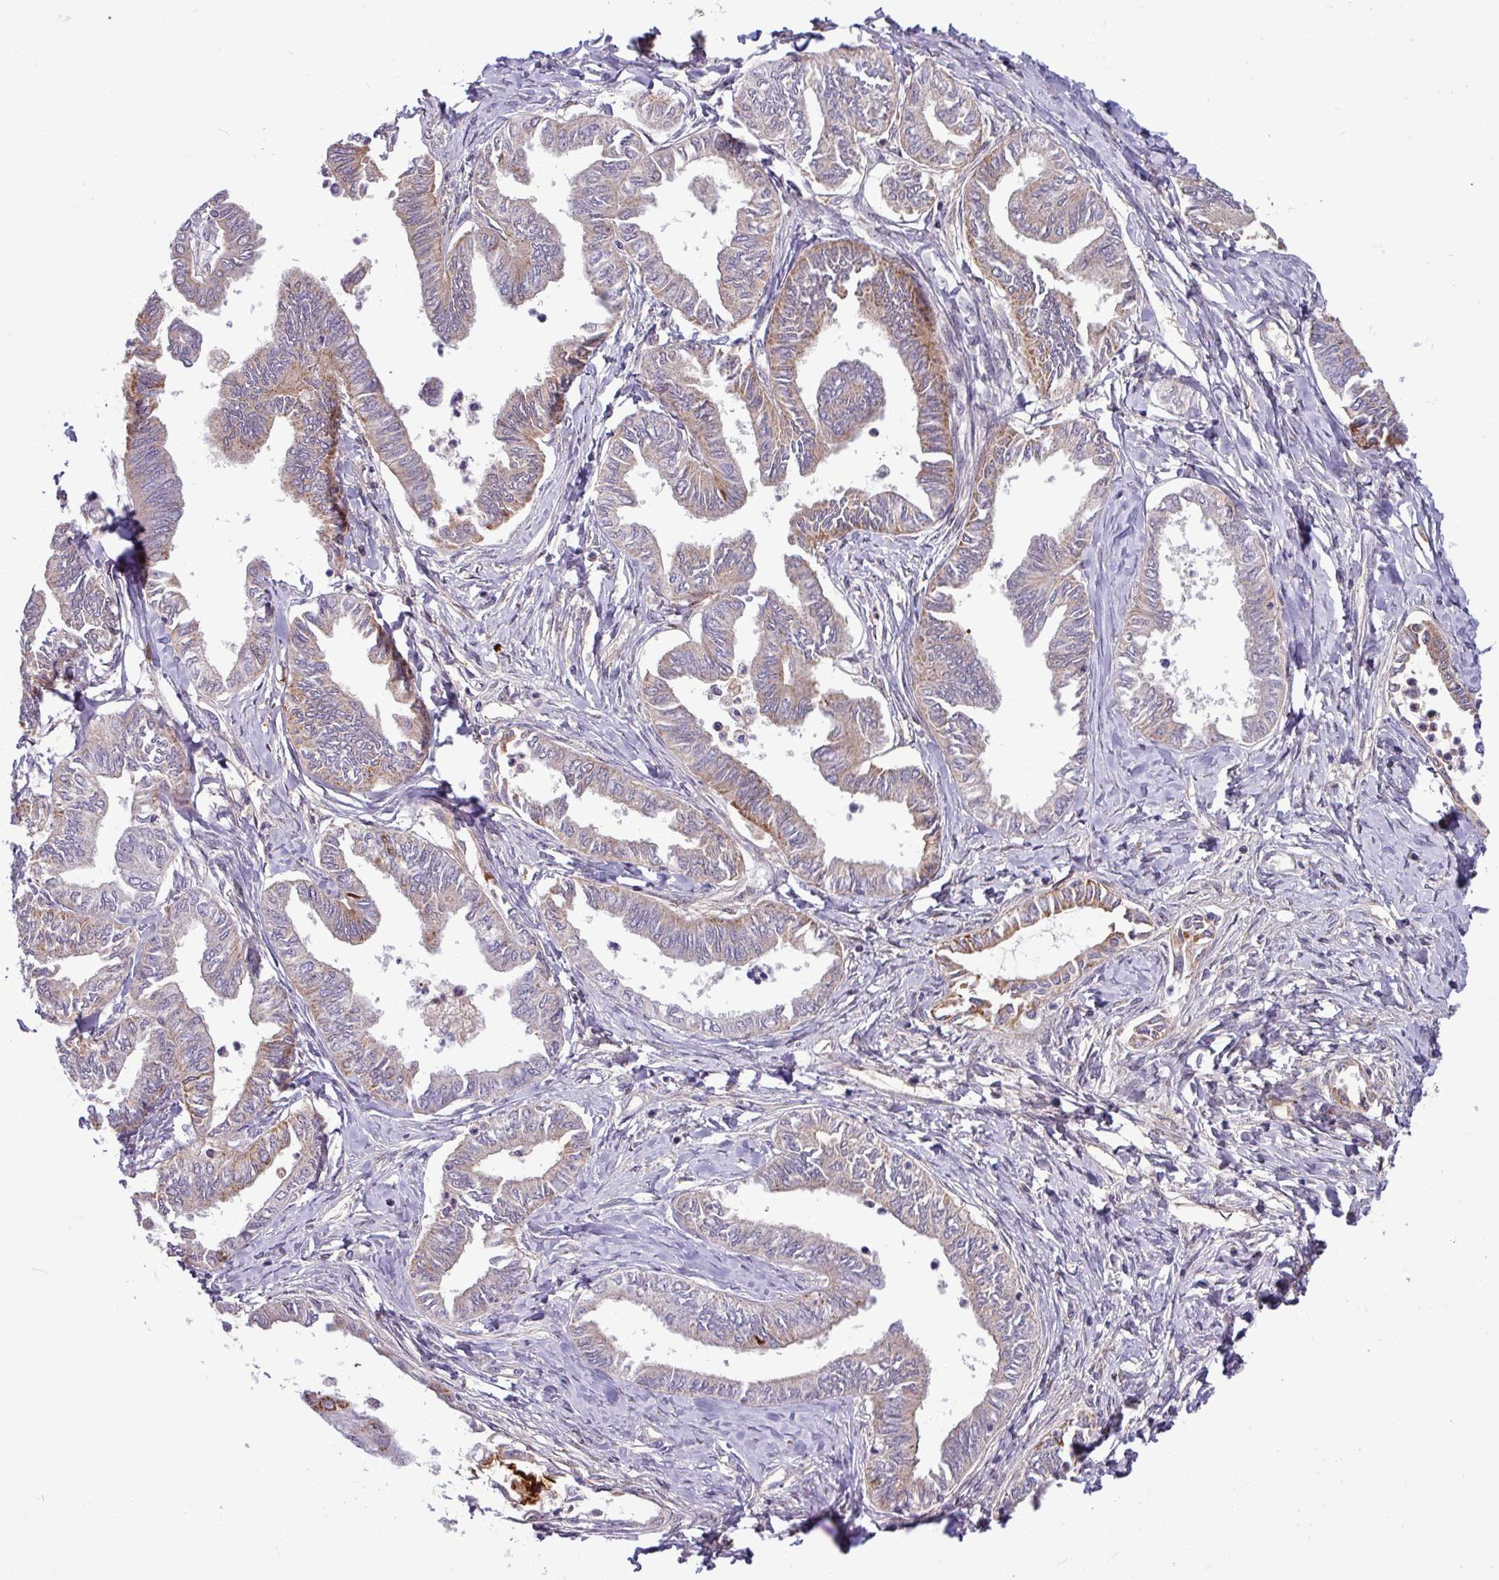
{"staining": {"intensity": "moderate", "quantity": "25%-75%", "location": "cytoplasmic/membranous"}, "tissue": "ovarian cancer", "cell_type": "Tumor cells", "image_type": "cancer", "snomed": [{"axis": "morphology", "description": "Carcinoma, endometroid"}, {"axis": "topography", "description": "Ovary"}], "caption": "Human endometroid carcinoma (ovarian) stained with a brown dye exhibits moderate cytoplasmic/membranous positive staining in about 25%-75% of tumor cells.", "gene": "B4GALNT4", "patient": {"sex": "female", "age": 70}}